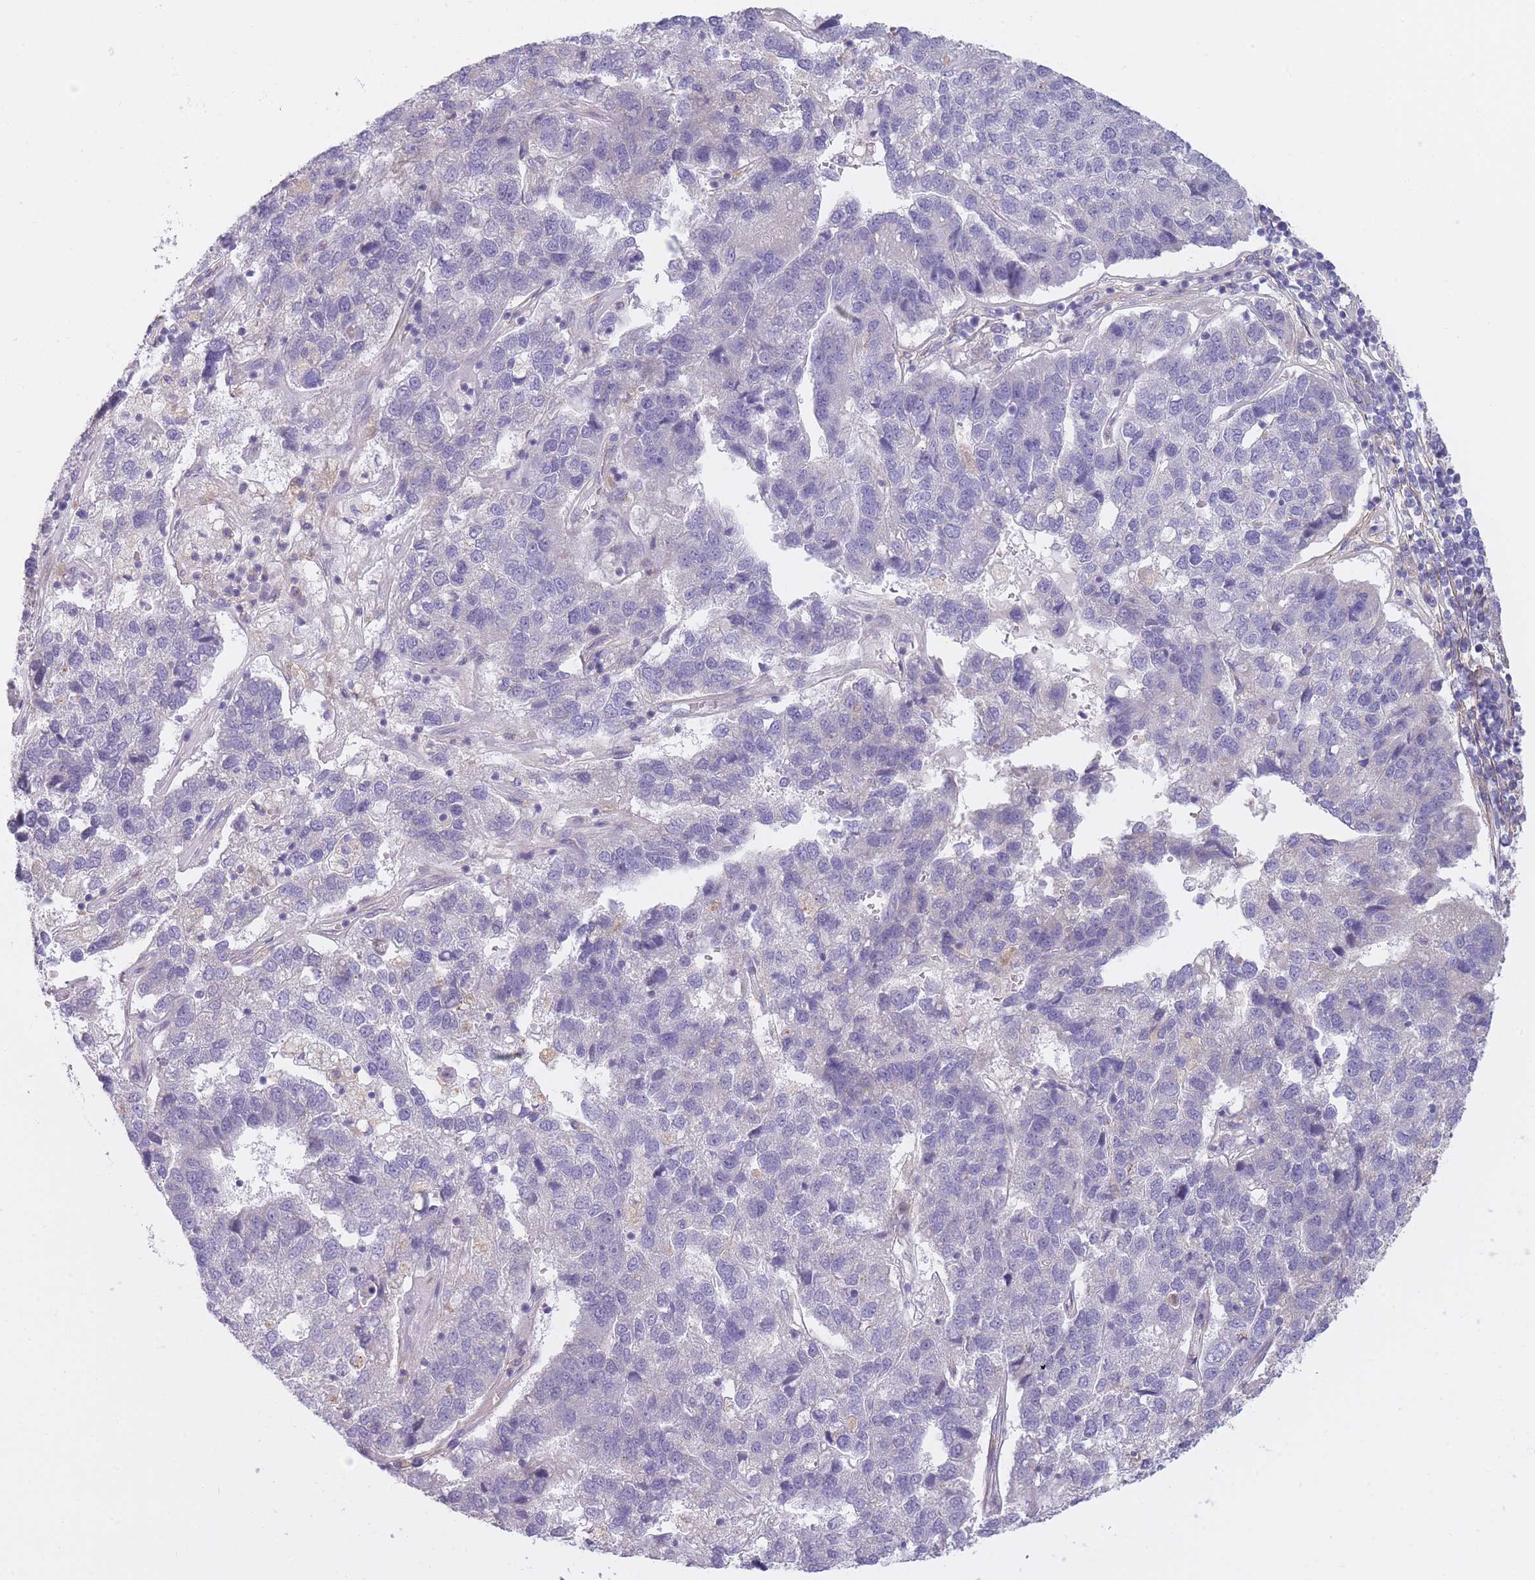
{"staining": {"intensity": "negative", "quantity": "none", "location": "none"}, "tissue": "pancreatic cancer", "cell_type": "Tumor cells", "image_type": "cancer", "snomed": [{"axis": "morphology", "description": "Adenocarcinoma, NOS"}, {"axis": "topography", "description": "Pancreas"}], "caption": "Immunohistochemistry (IHC) photomicrograph of adenocarcinoma (pancreatic) stained for a protein (brown), which exhibits no expression in tumor cells. (DAB immunohistochemistry with hematoxylin counter stain).", "gene": "AP3M2", "patient": {"sex": "female", "age": 61}}